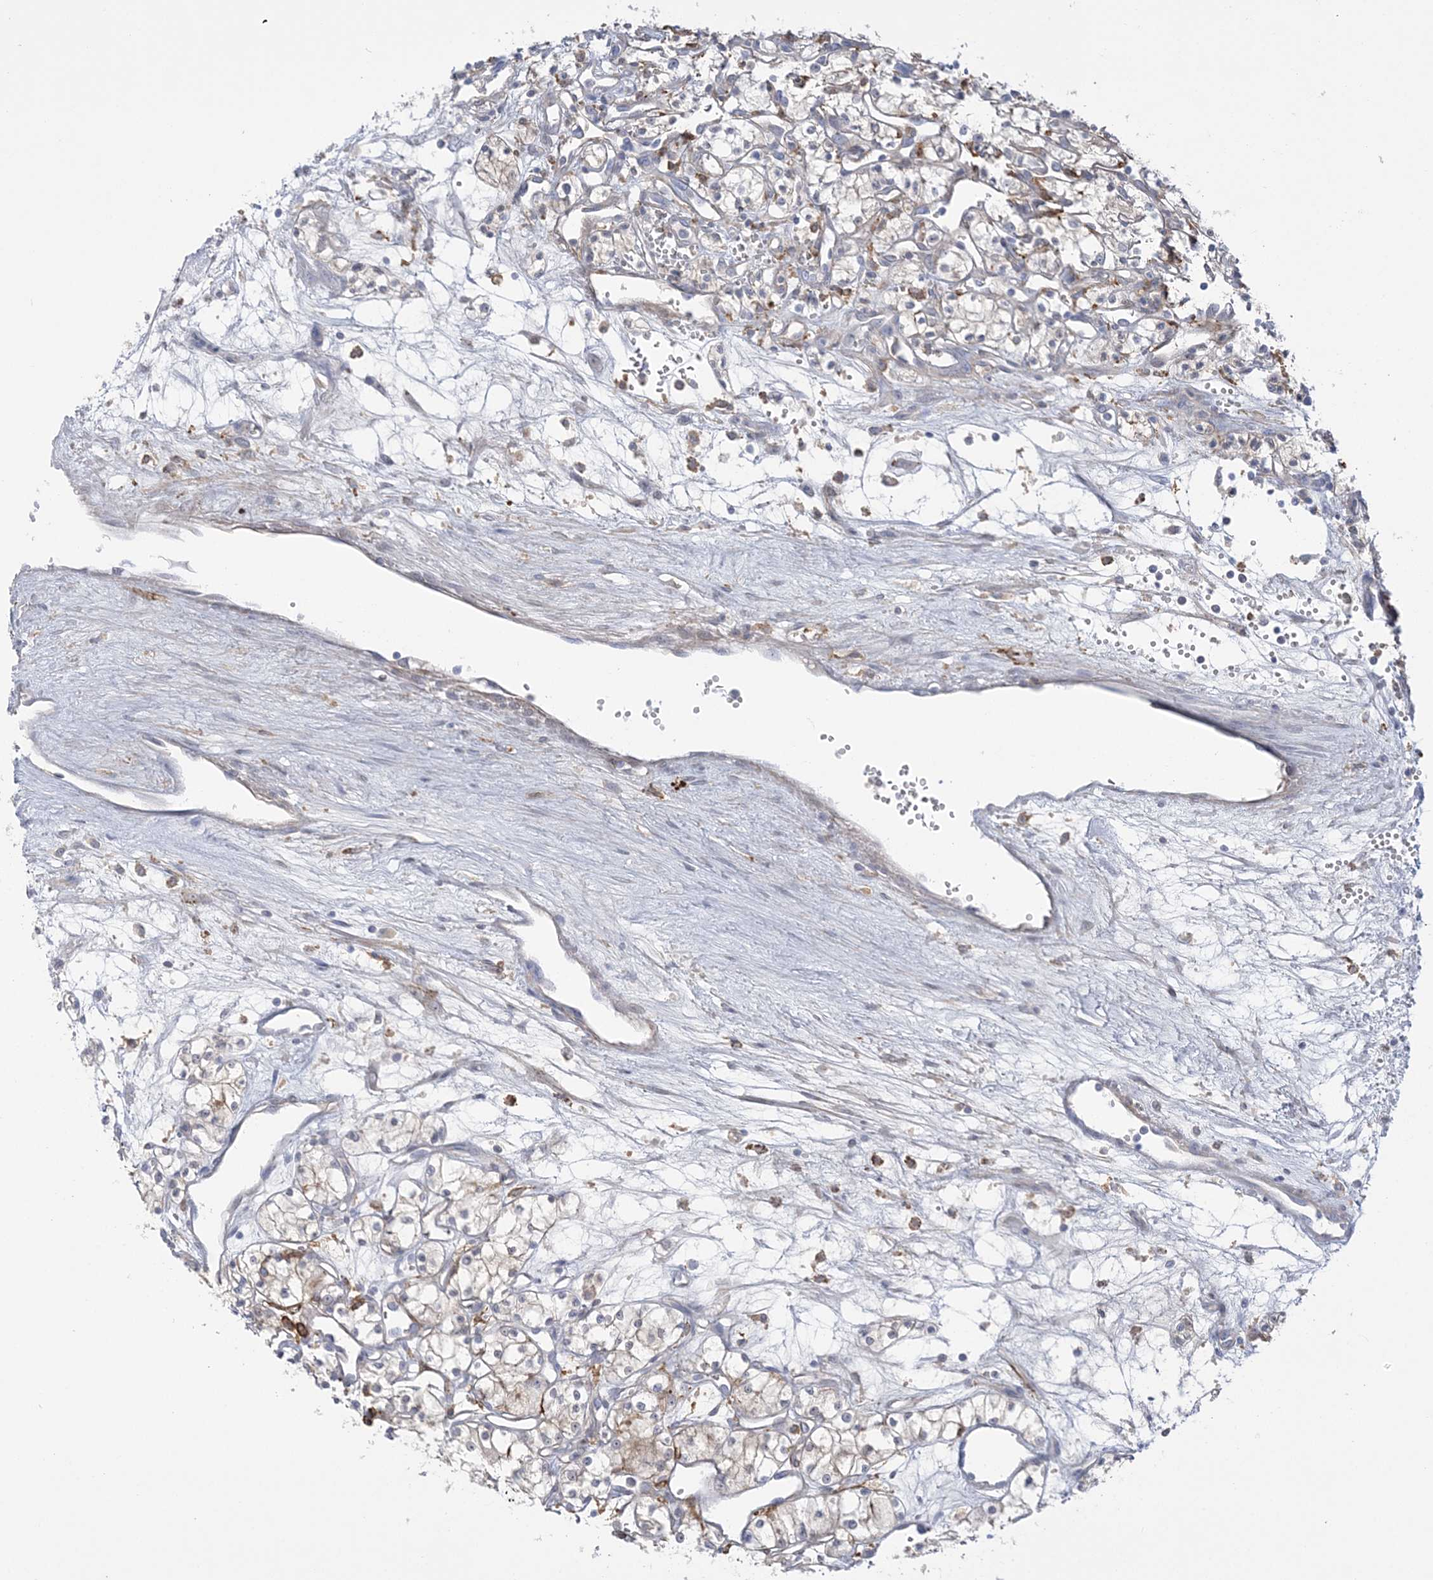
{"staining": {"intensity": "weak", "quantity": "25%-75%", "location": "cytoplasmic/membranous"}, "tissue": "renal cancer", "cell_type": "Tumor cells", "image_type": "cancer", "snomed": [{"axis": "morphology", "description": "Adenocarcinoma, NOS"}, {"axis": "topography", "description": "Kidney"}], "caption": "High-power microscopy captured an IHC micrograph of renal adenocarcinoma, revealing weak cytoplasmic/membranous positivity in about 25%-75% of tumor cells. Nuclei are stained in blue.", "gene": "HAAO", "patient": {"sex": "male", "age": 59}}